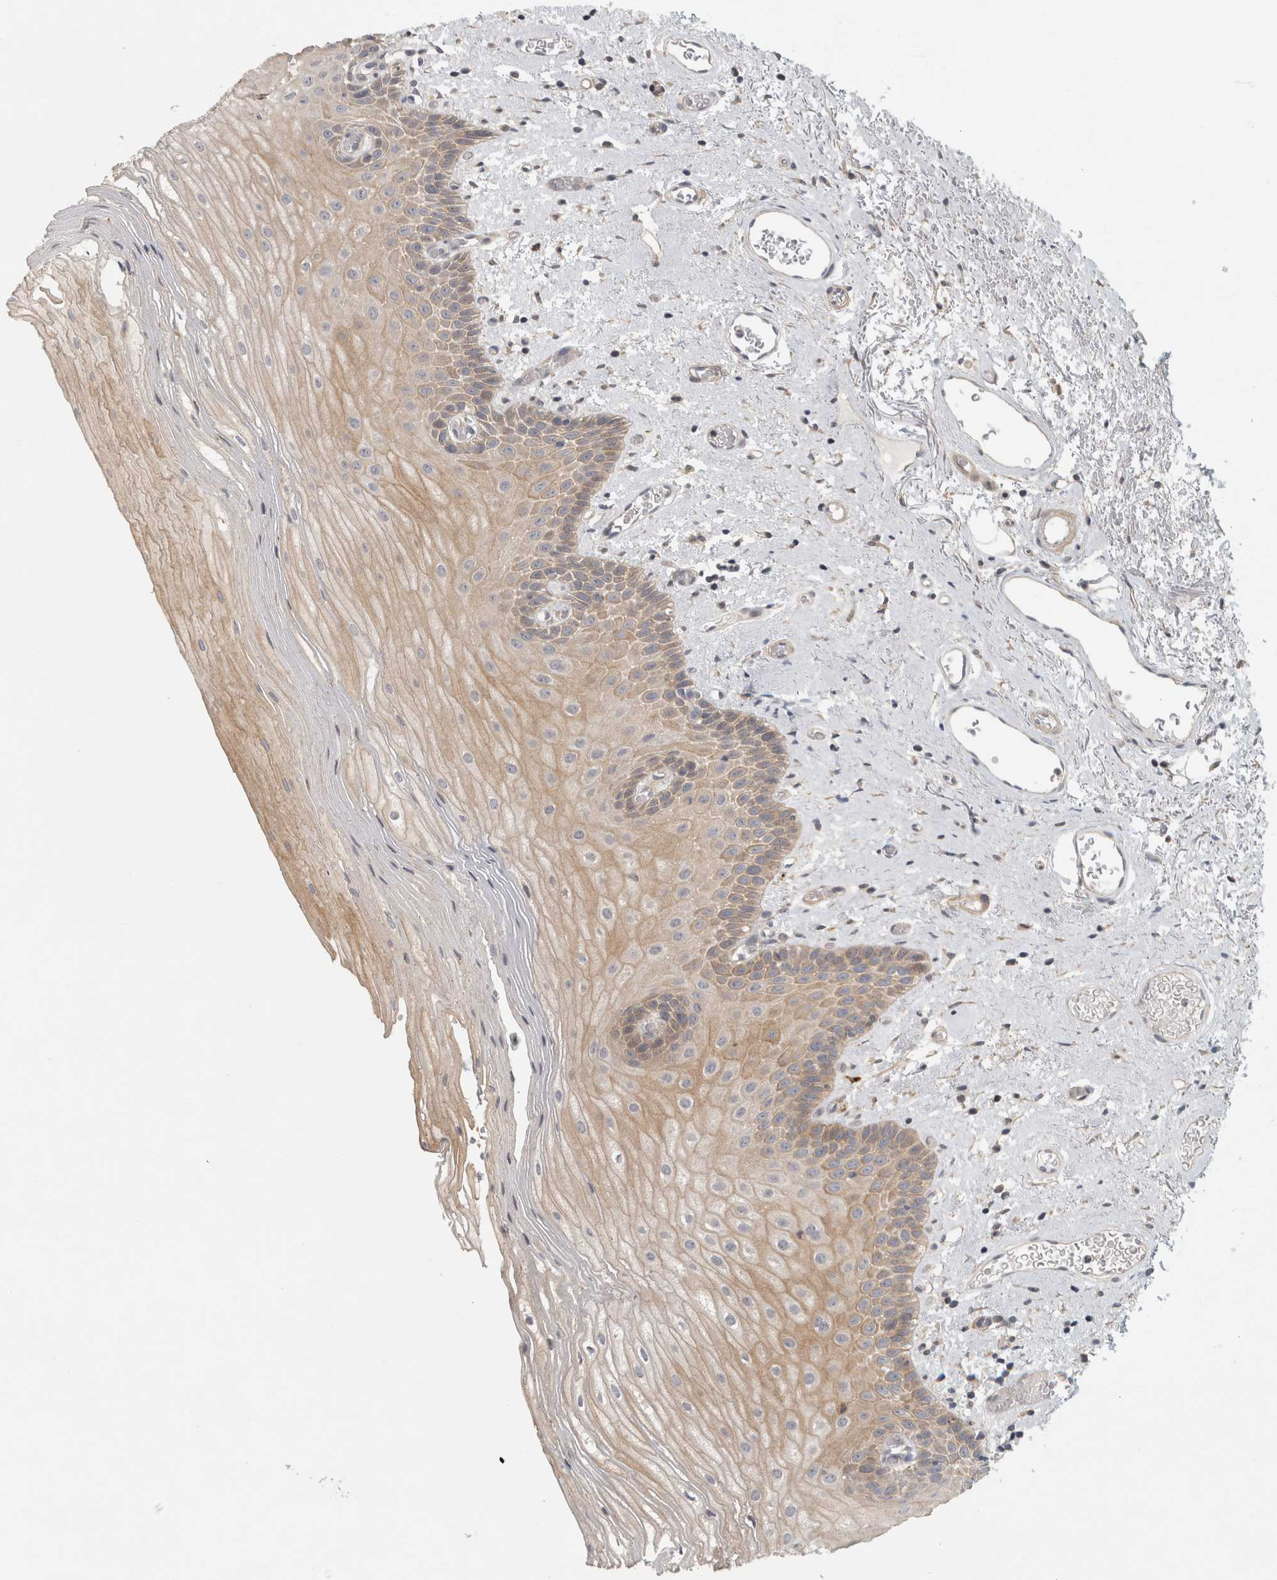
{"staining": {"intensity": "moderate", "quantity": "25%-75%", "location": "cytoplasmic/membranous"}, "tissue": "oral mucosa", "cell_type": "Squamous epithelial cells", "image_type": "normal", "snomed": [{"axis": "morphology", "description": "Normal tissue, NOS"}, {"axis": "topography", "description": "Oral tissue"}], "caption": "A brown stain labels moderate cytoplasmic/membranous expression of a protein in squamous epithelial cells of benign oral mucosa. (Brightfield microscopy of DAB IHC at high magnification).", "gene": "ZNF804B", "patient": {"sex": "male", "age": 52}}